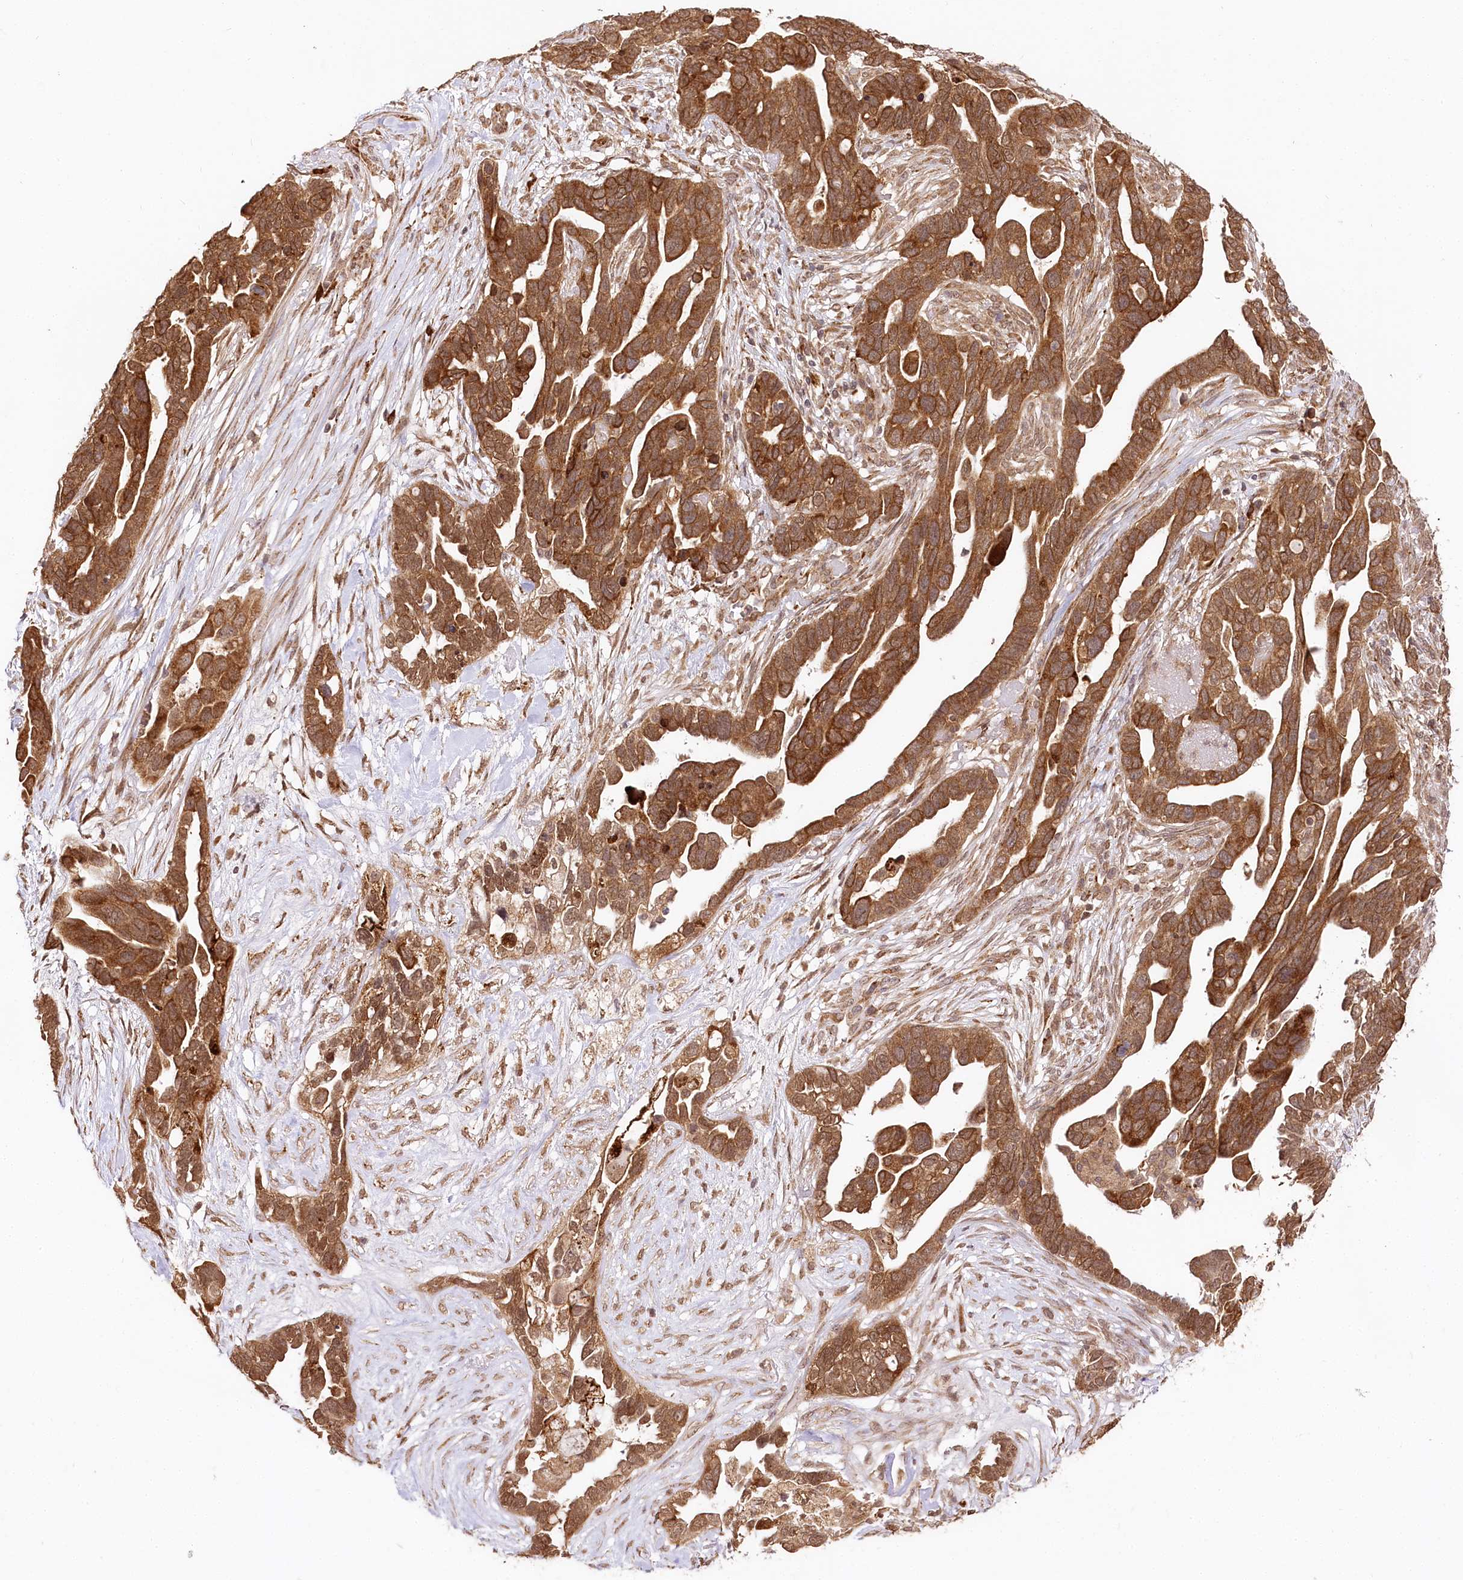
{"staining": {"intensity": "strong", "quantity": ">75%", "location": "cytoplasmic/membranous"}, "tissue": "ovarian cancer", "cell_type": "Tumor cells", "image_type": "cancer", "snomed": [{"axis": "morphology", "description": "Cystadenocarcinoma, serous, NOS"}, {"axis": "topography", "description": "Ovary"}], "caption": "Immunohistochemical staining of human ovarian cancer shows high levels of strong cytoplasmic/membranous staining in about >75% of tumor cells.", "gene": "ENSG00000144785", "patient": {"sex": "female", "age": 54}}